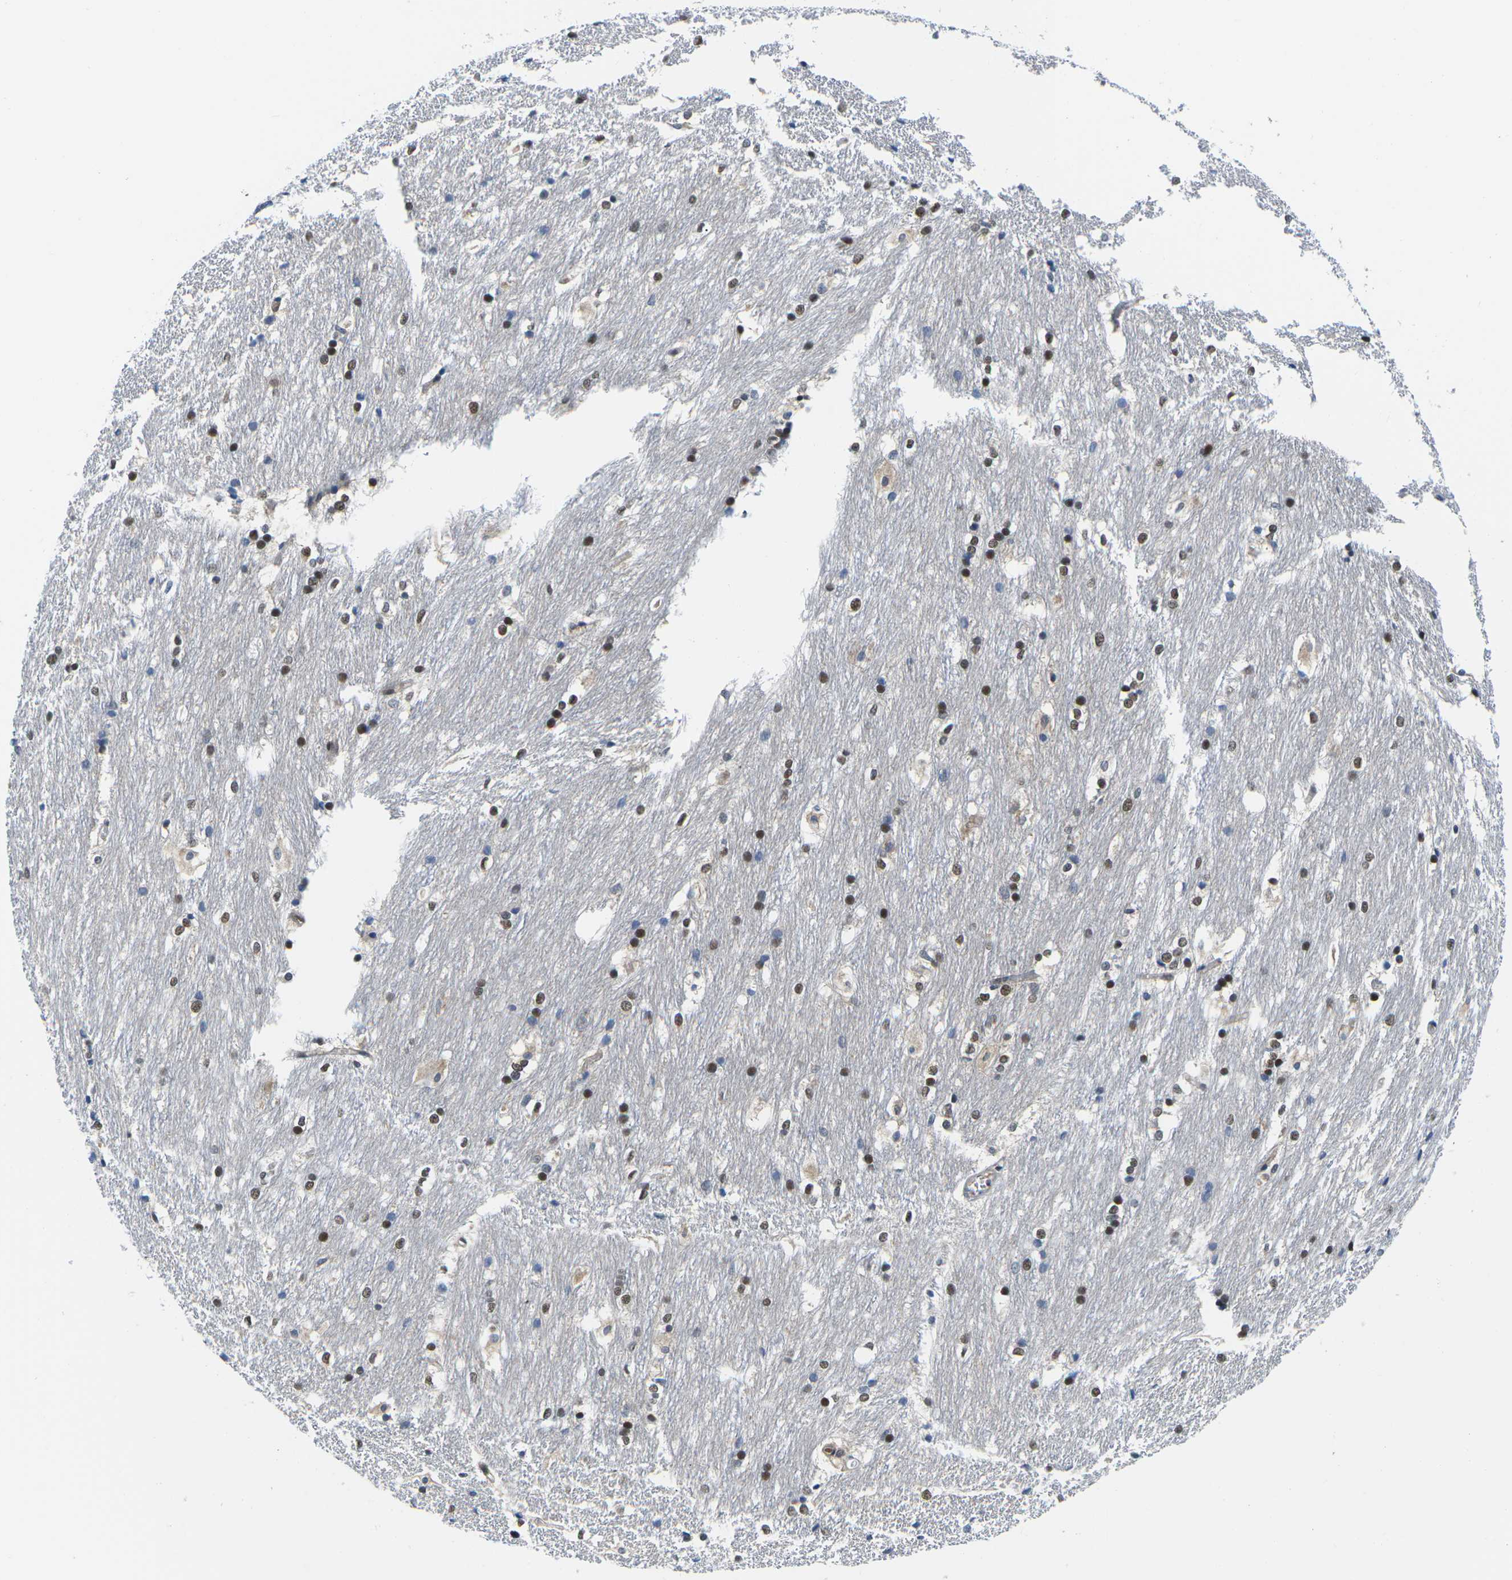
{"staining": {"intensity": "strong", "quantity": "25%-75%", "location": "nuclear"}, "tissue": "caudate", "cell_type": "Glial cells", "image_type": "normal", "snomed": [{"axis": "morphology", "description": "Normal tissue, NOS"}, {"axis": "topography", "description": "Lateral ventricle wall"}], "caption": "IHC of normal human caudate exhibits high levels of strong nuclear staining in about 25%-75% of glial cells.", "gene": "UBA7", "patient": {"sex": "female", "age": 19}}